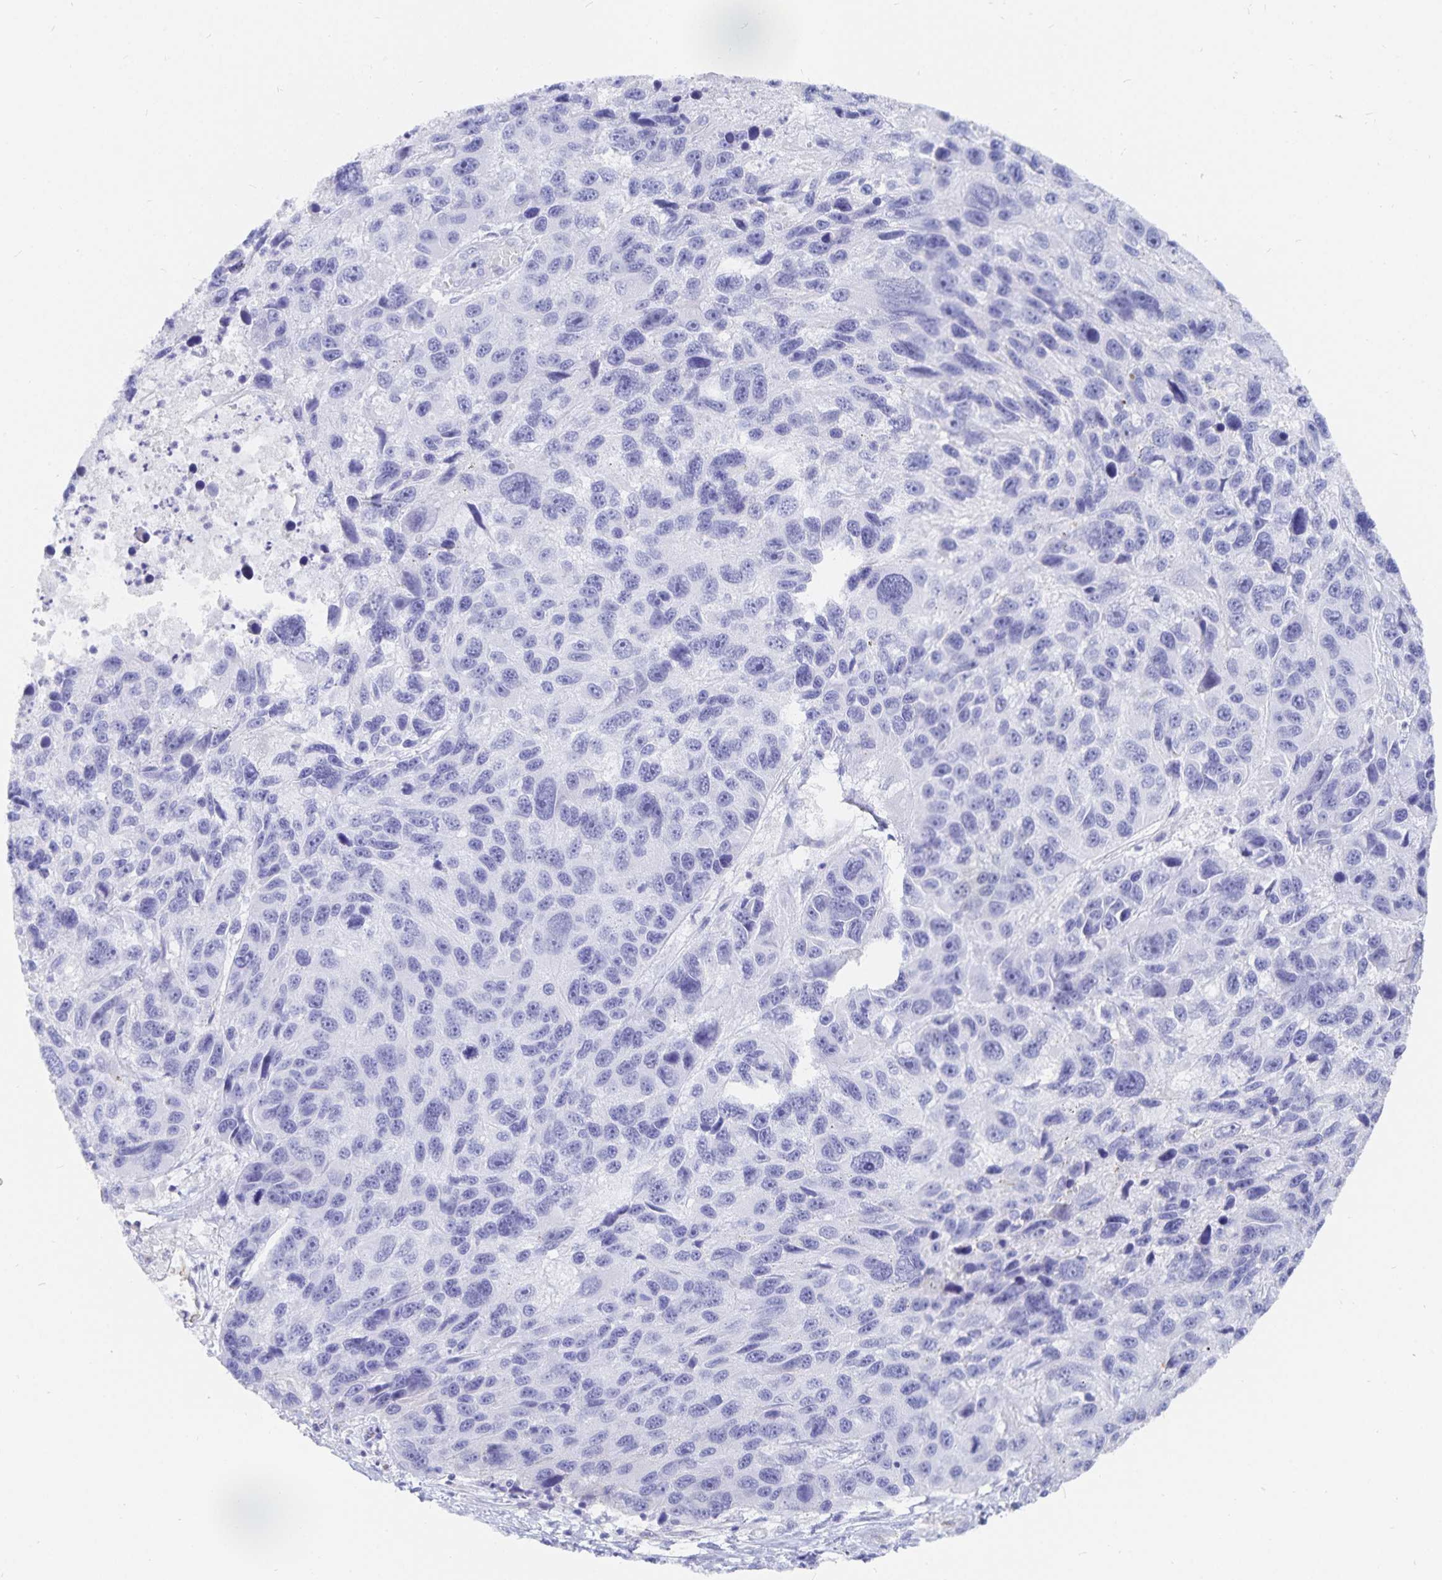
{"staining": {"intensity": "negative", "quantity": "none", "location": "none"}, "tissue": "melanoma", "cell_type": "Tumor cells", "image_type": "cancer", "snomed": [{"axis": "morphology", "description": "Malignant melanoma, NOS"}, {"axis": "topography", "description": "Skin"}], "caption": "IHC of malignant melanoma reveals no expression in tumor cells. (Stains: DAB IHC with hematoxylin counter stain, Microscopy: brightfield microscopy at high magnification).", "gene": "INSL5", "patient": {"sex": "male", "age": 53}}